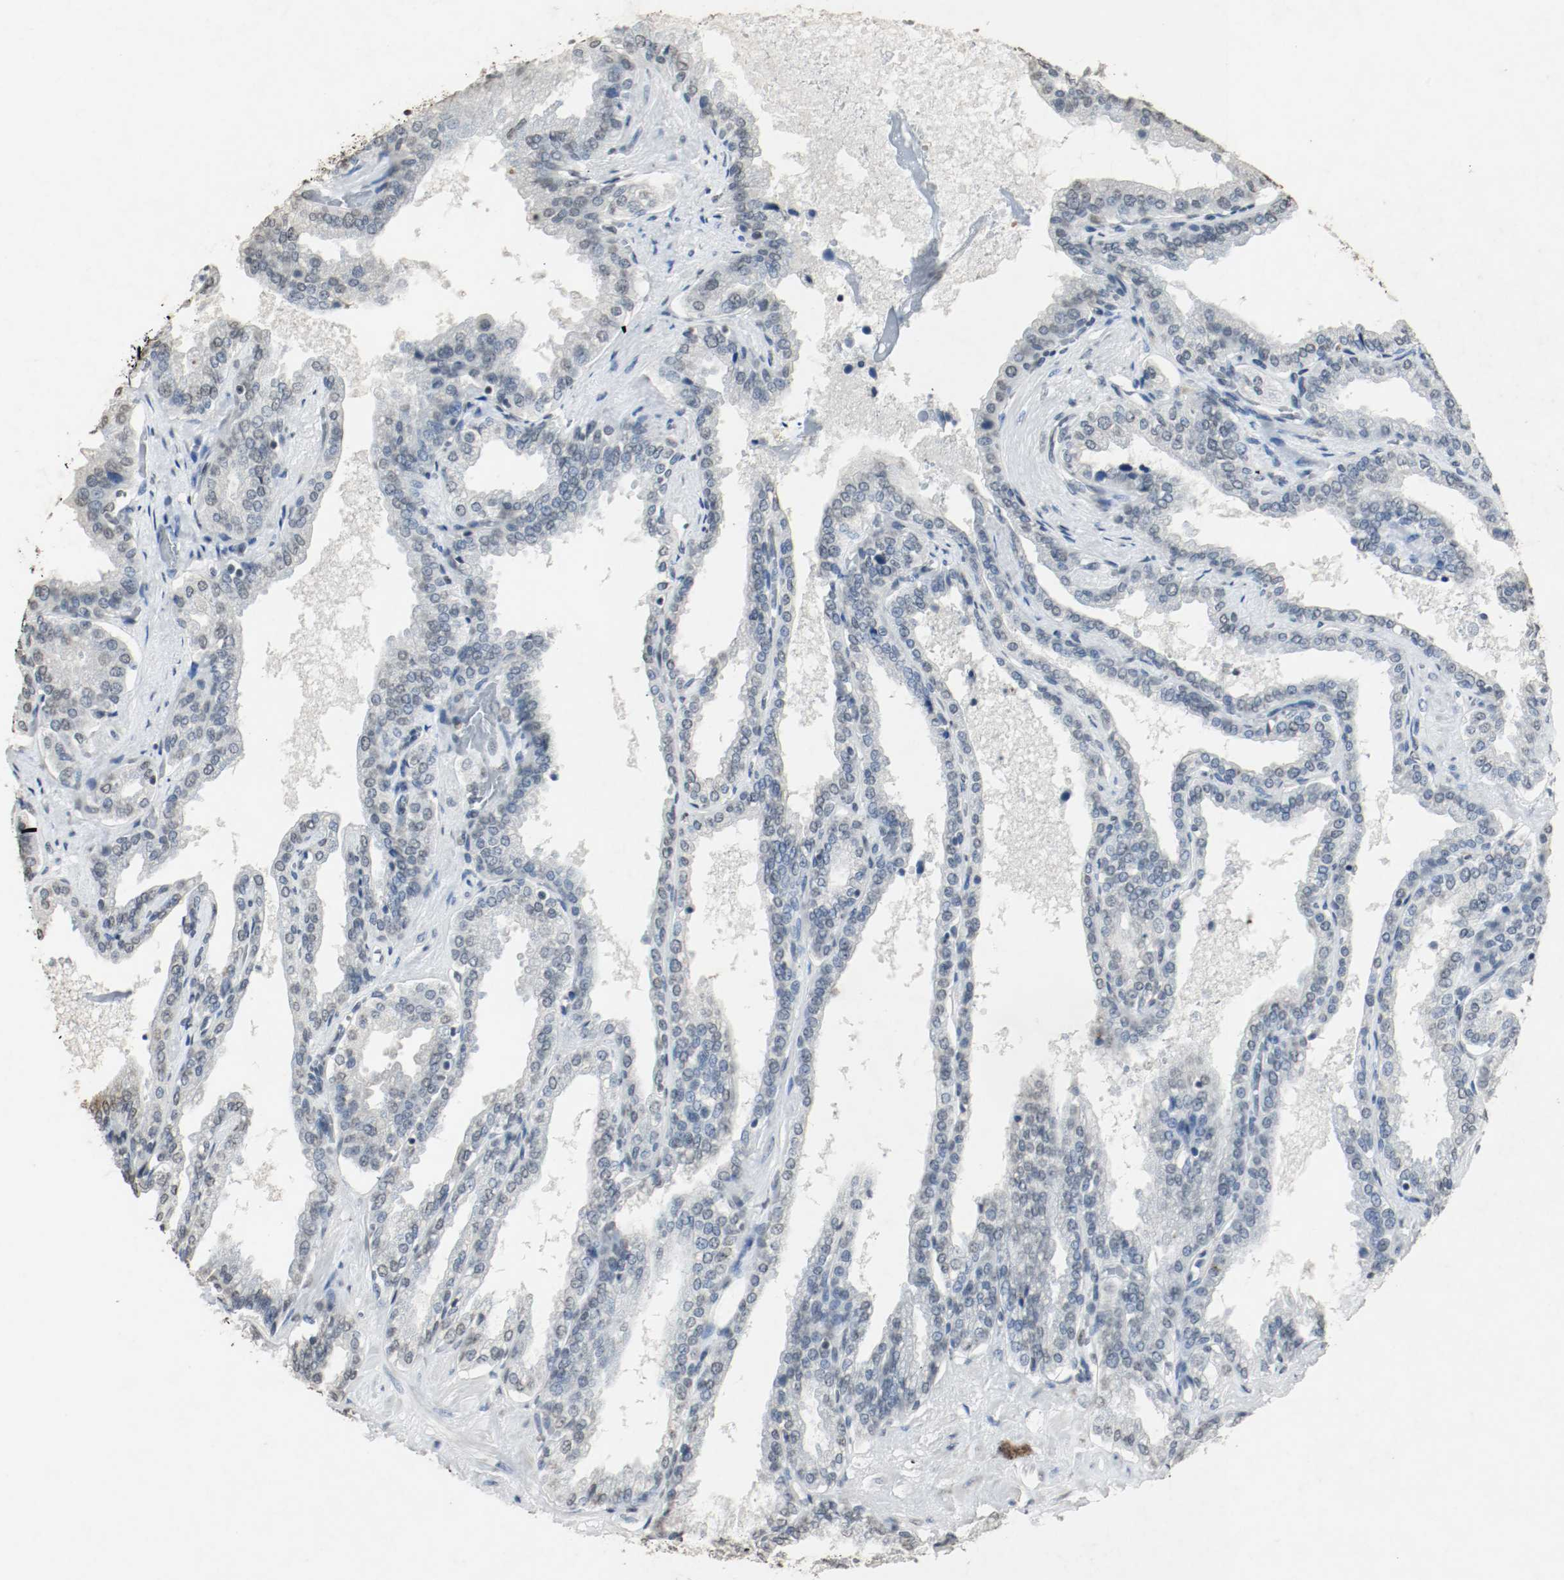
{"staining": {"intensity": "negative", "quantity": "none", "location": "none"}, "tissue": "seminal vesicle", "cell_type": "Glandular cells", "image_type": "normal", "snomed": [{"axis": "morphology", "description": "Normal tissue, NOS"}, {"axis": "topography", "description": "Seminal veicle"}], "caption": "An immunohistochemistry image of normal seminal vesicle is shown. There is no staining in glandular cells of seminal vesicle. (DAB immunohistochemistry, high magnification).", "gene": "DNMT1", "patient": {"sex": "male", "age": 46}}